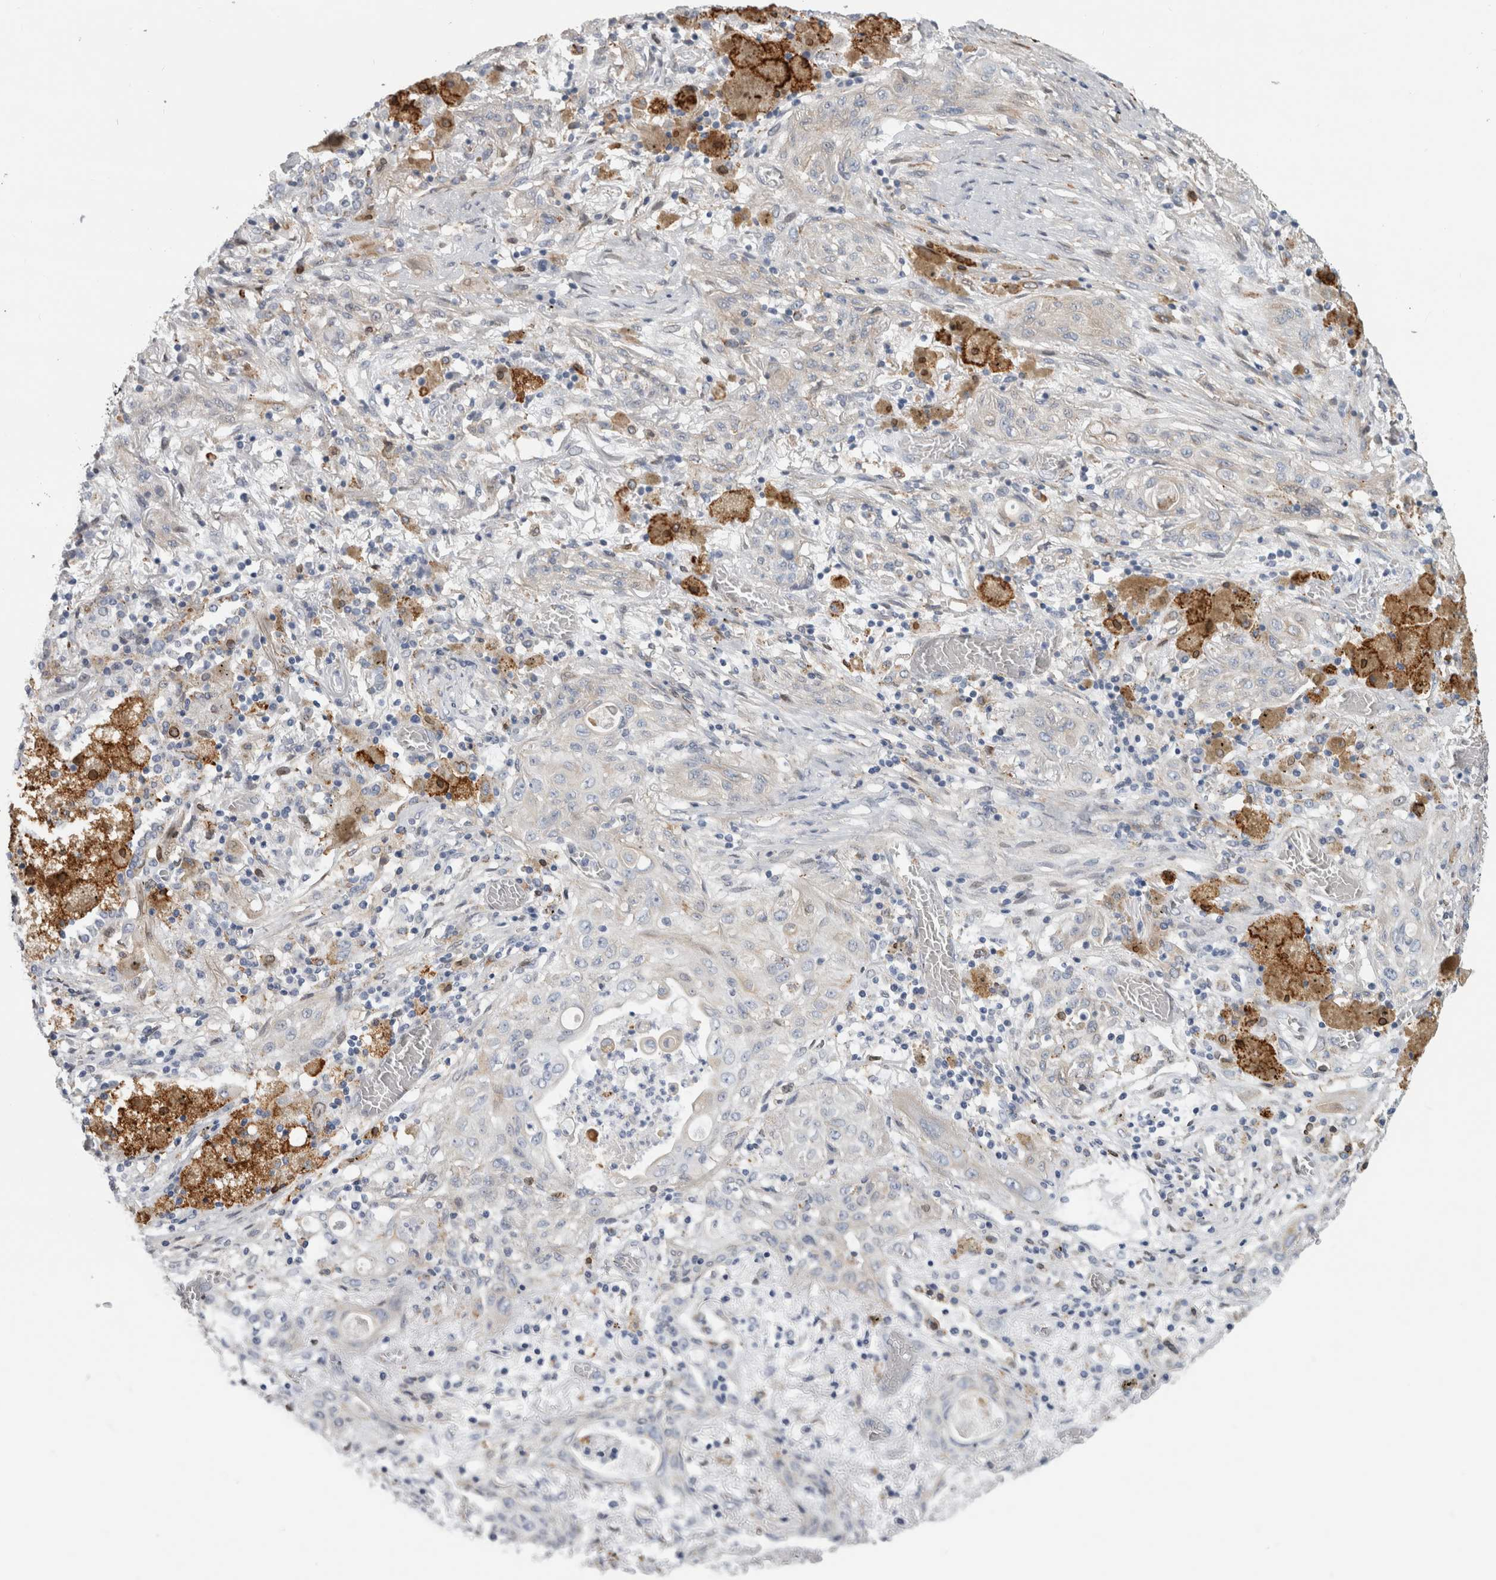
{"staining": {"intensity": "negative", "quantity": "none", "location": "none"}, "tissue": "lung cancer", "cell_type": "Tumor cells", "image_type": "cancer", "snomed": [{"axis": "morphology", "description": "Squamous cell carcinoma, NOS"}, {"axis": "topography", "description": "Lung"}], "caption": "IHC photomicrograph of human lung cancer stained for a protein (brown), which reveals no positivity in tumor cells.", "gene": "DNAJC24", "patient": {"sex": "female", "age": 47}}